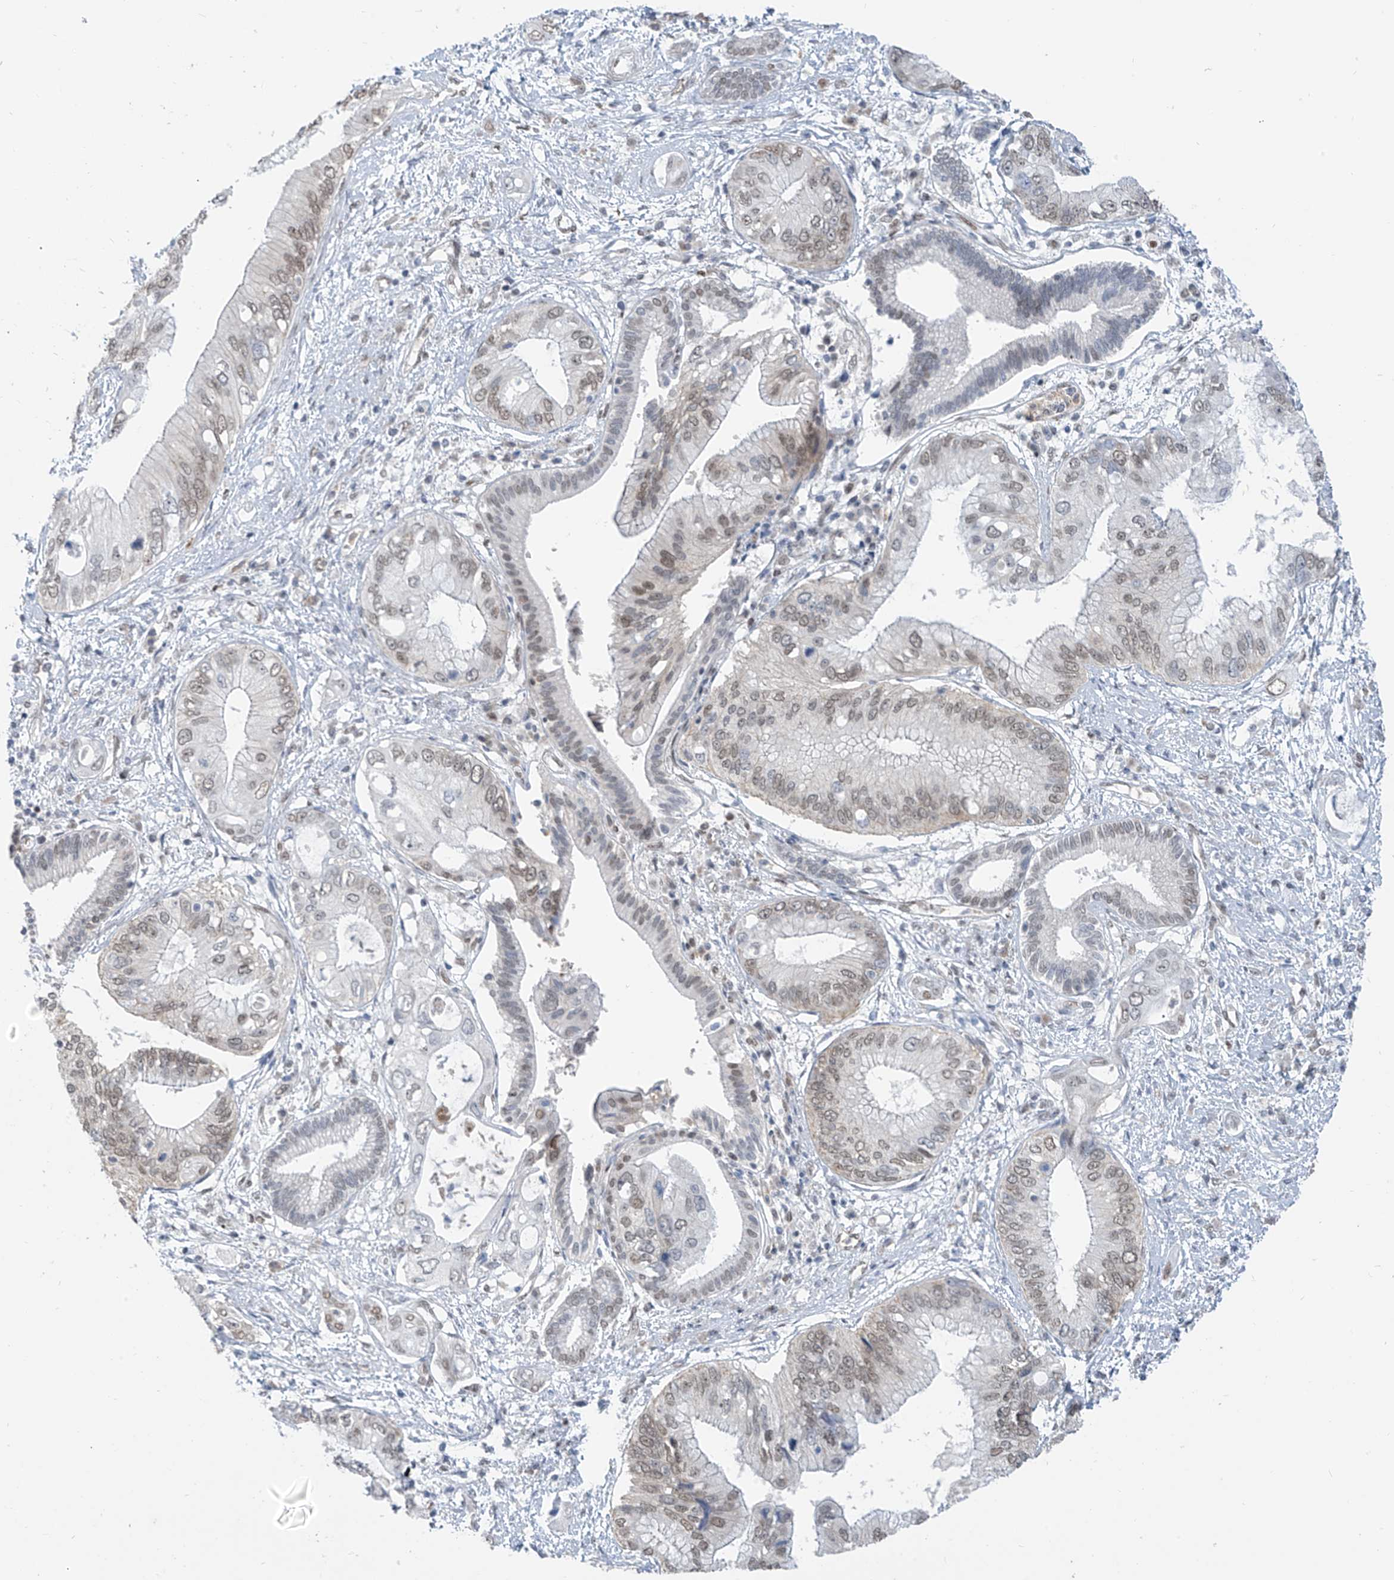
{"staining": {"intensity": "weak", "quantity": ">75%", "location": "nuclear"}, "tissue": "pancreatic cancer", "cell_type": "Tumor cells", "image_type": "cancer", "snomed": [{"axis": "morphology", "description": "Inflammation, NOS"}, {"axis": "morphology", "description": "Adenocarcinoma, NOS"}, {"axis": "topography", "description": "Pancreas"}], "caption": "Immunohistochemical staining of adenocarcinoma (pancreatic) demonstrates weak nuclear protein positivity in approximately >75% of tumor cells.", "gene": "MCM9", "patient": {"sex": "female", "age": 56}}